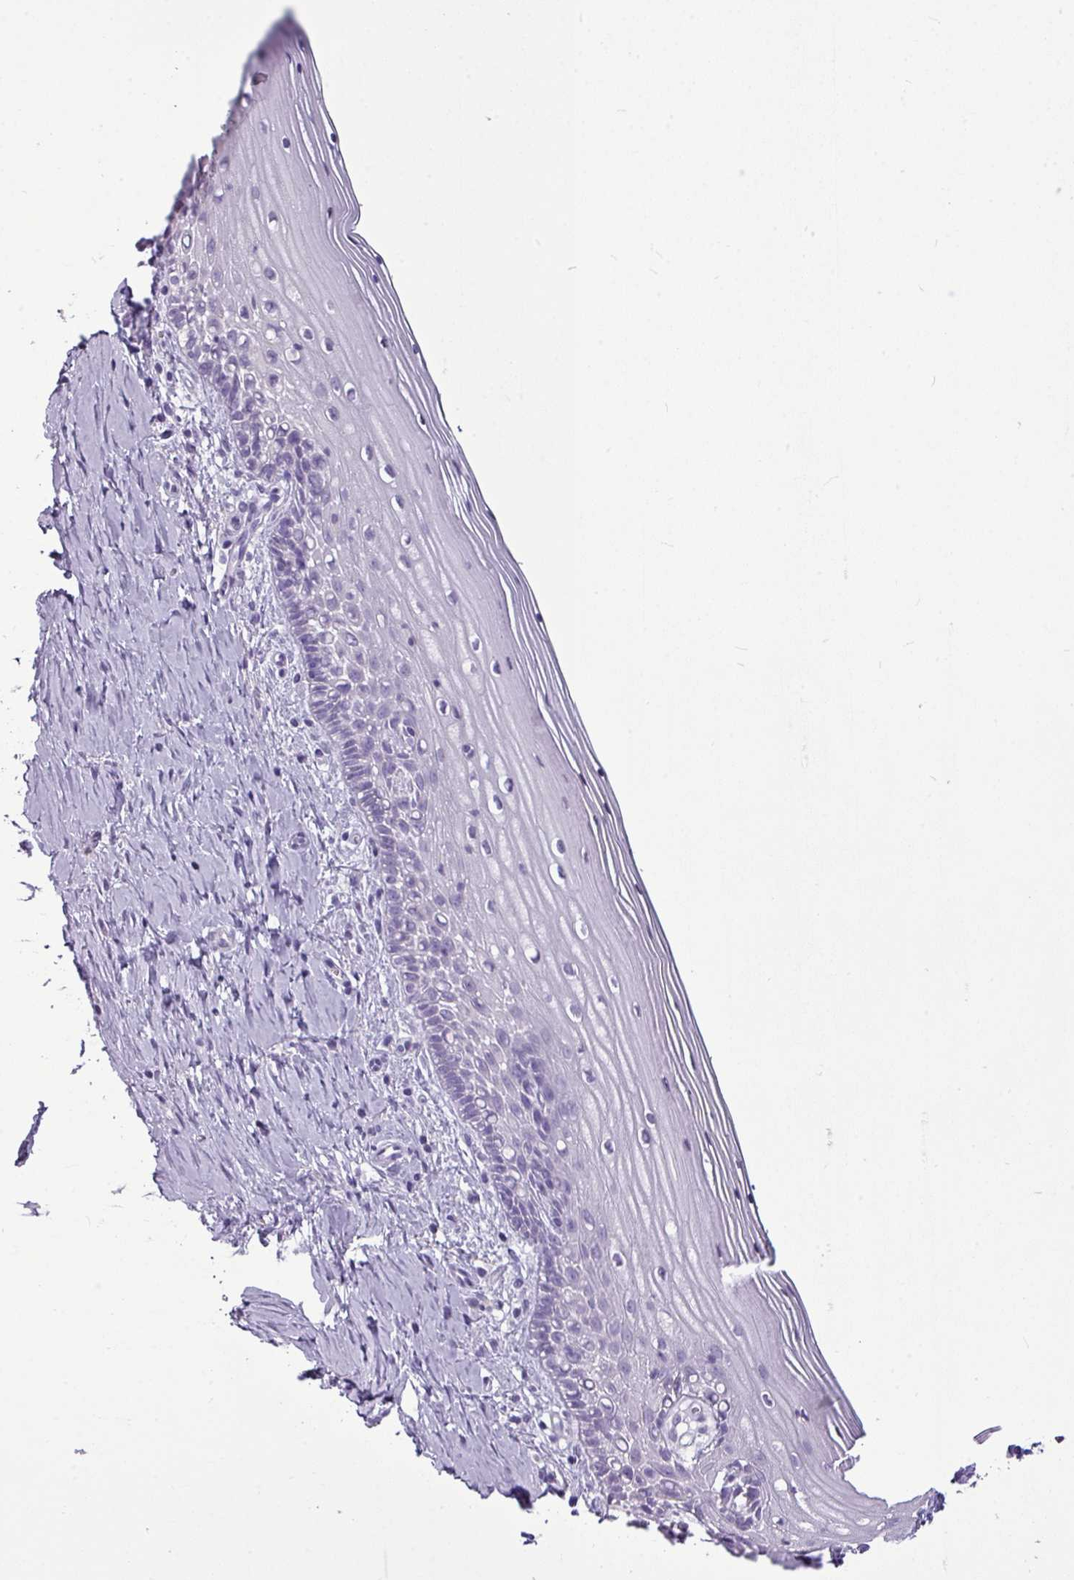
{"staining": {"intensity": "negative", "quantity": "none", "location": "none"}, "tissue": "cervix", "cell_type": "Glandular cells", "image_type": "normal", "snomed": [{"axis": "morphology", "description": "Normal tissue, NOS"}, {"axis": "topography", "description": "Cervix"}], "caption": "Immunohistochemical staining of normal human cervix demonstrates no significant positivity in glandular cells.", "gene": "TMEM91", "patient": {"sex": "female", "age": 44}}